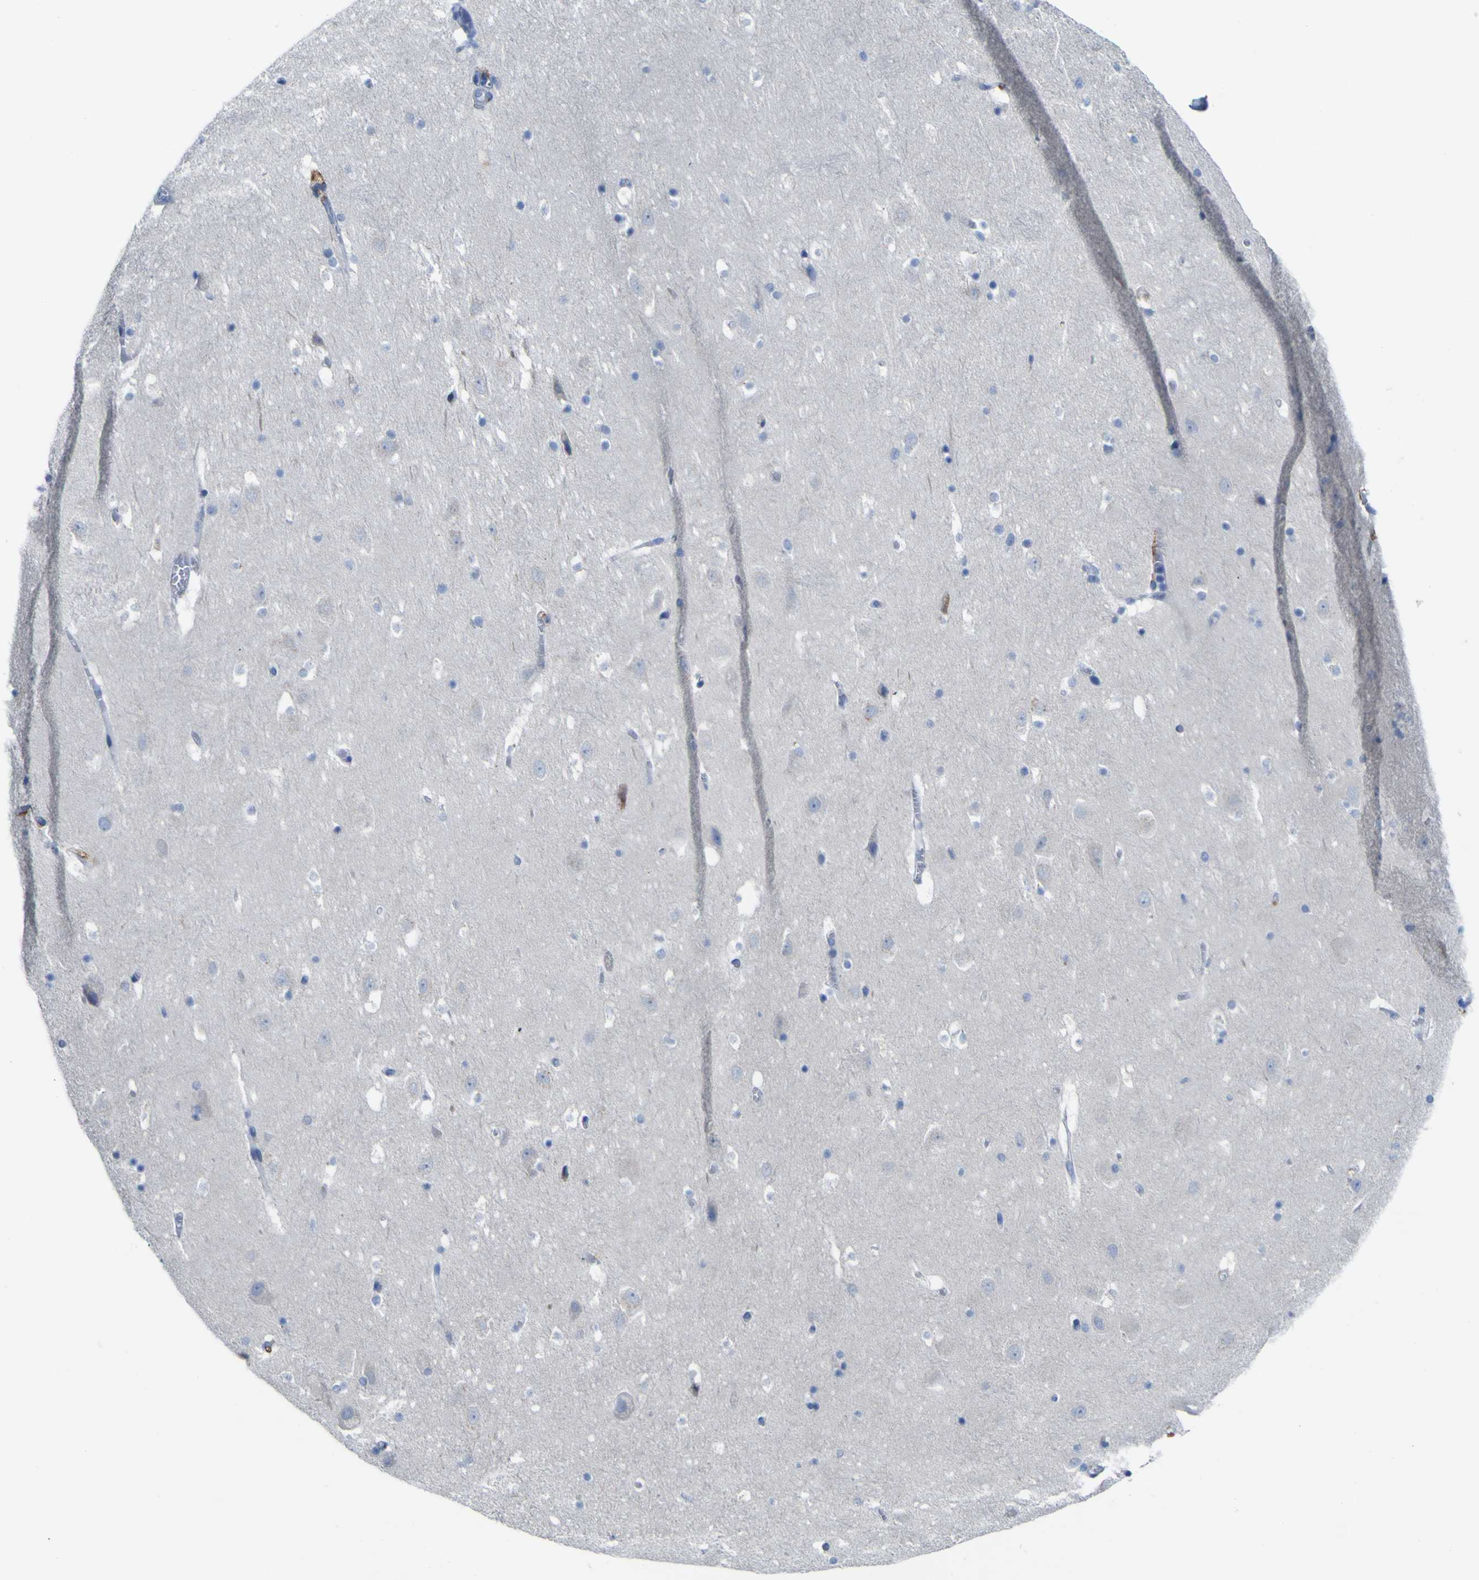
{"staining": {"intensity": "negative", "quantity": "none", "location": "none"}, "tissue": "hippocampus", "cell_type": "Glial cells", "image_type": "normal", "snomed": [{"axis": "morphology", "description": "Normal tissue, NOS"}, {"axis": "topography", "description": "Hippocampus"}], "caption": "An image of hippocampus stained for a protein exhibits no brown staining in glial cells. (DAB IHC with hematoxylin counter stain).", "gene": "PTPRF", "patient": {"sex": "male", "age": 45}}